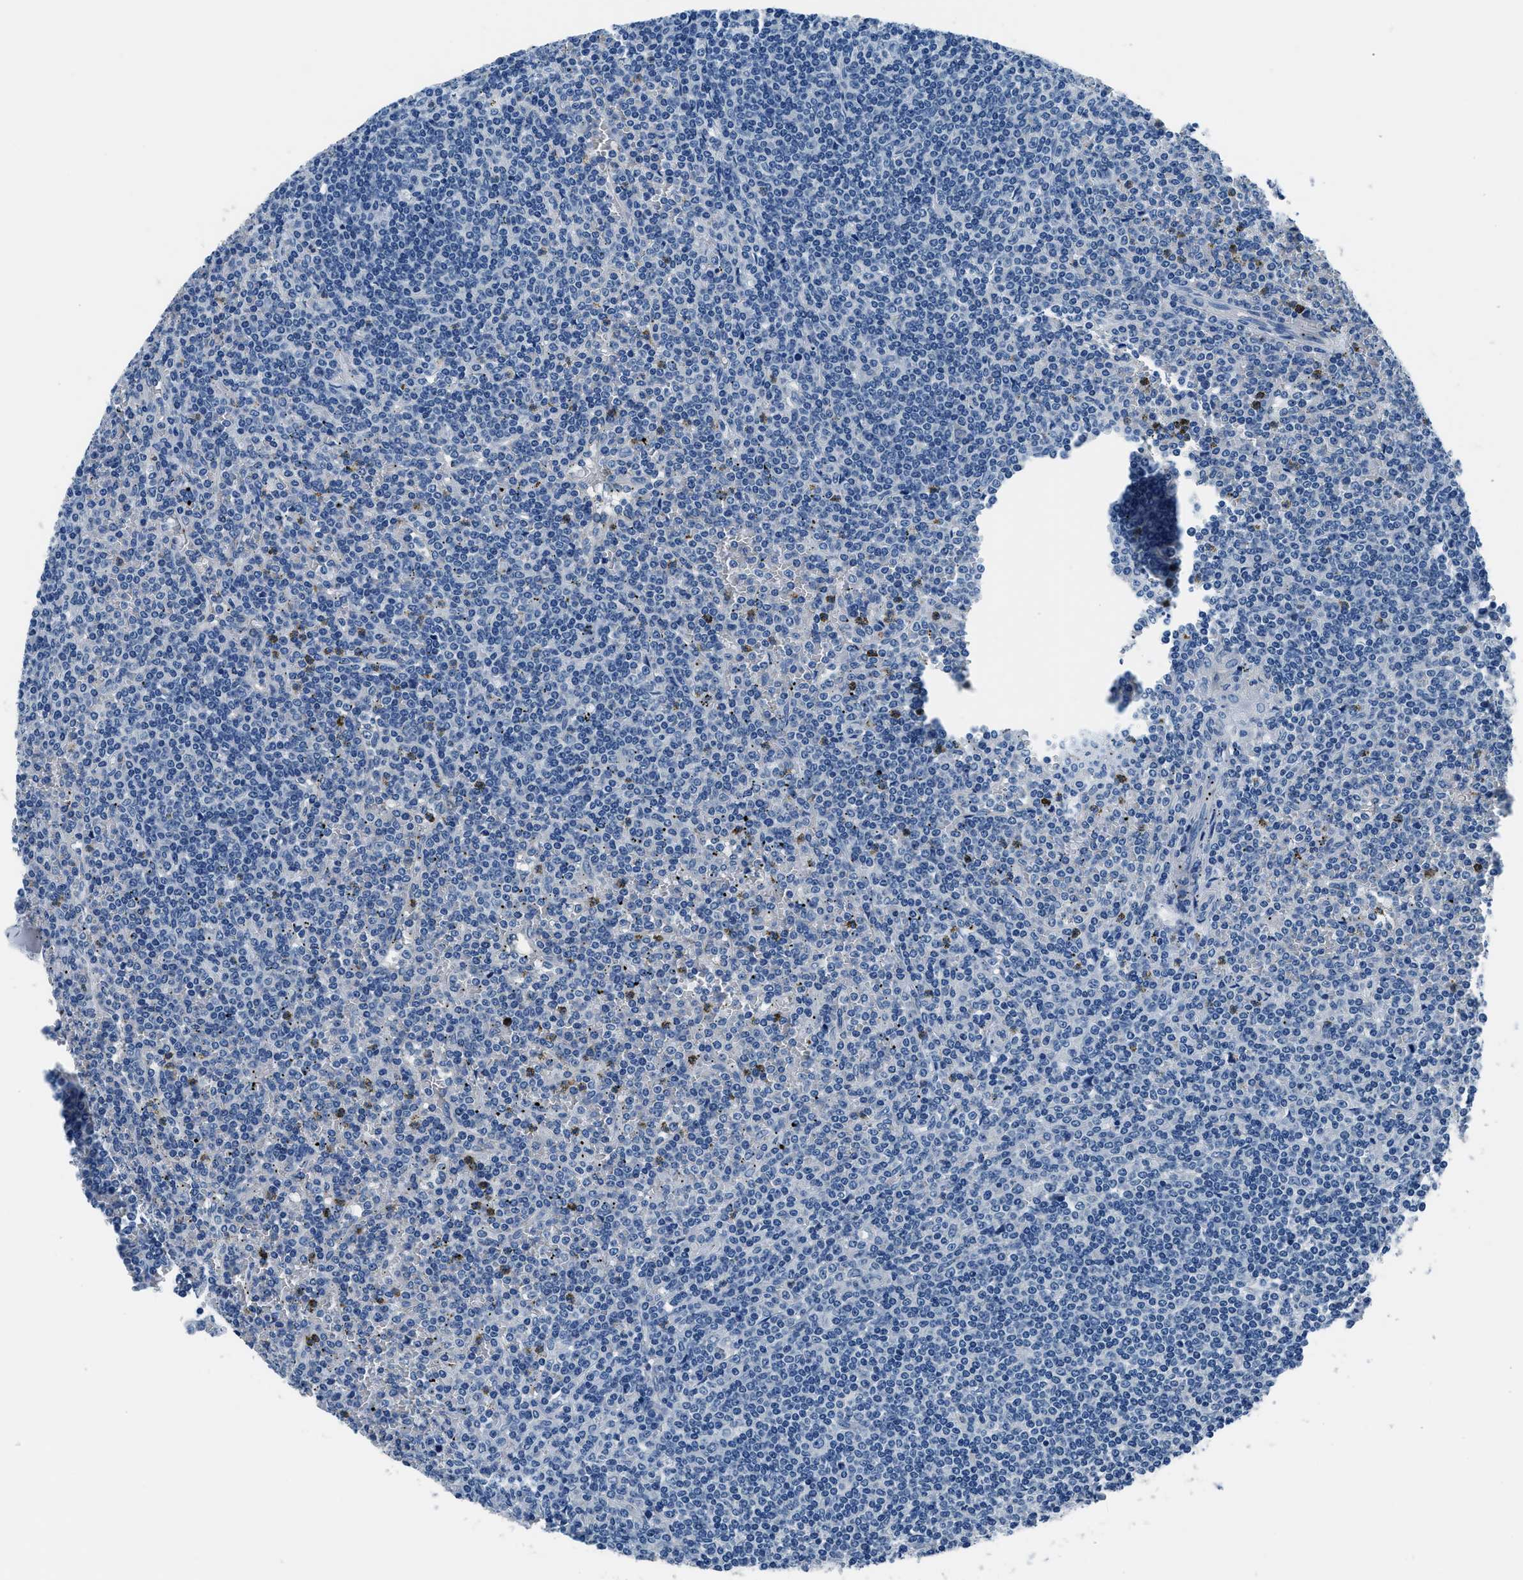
{"staining": {"intensity": "negative", "quantity": "none", "location": "none"}, "tissue": "lymphoma", "cell_type": "Tumor cells", "image_type": "cancer", "snomed": [{"axis": "morphology", "description": "Malignant lymphoma, non-Hodgkin's type, Low grade"}, {"axis": "topography", "description": "Spleen"}], "caption": "High magnification brightfield microscopy of malignant lymphoma, non-Hodgkin's type (low-grade) stained with DAB (3,3'-diaminobenzidine) (brown) and counterstained with hematoxylin (blue): tumor cells show no significant positivity. The staining is performed using DAB (3,3'-diaminobenzidine) brown chromogen with nuclei counter-stained in using hematoxylin.", "gene": "GJA3", "patient": {"sex": "female", "age": 19}}